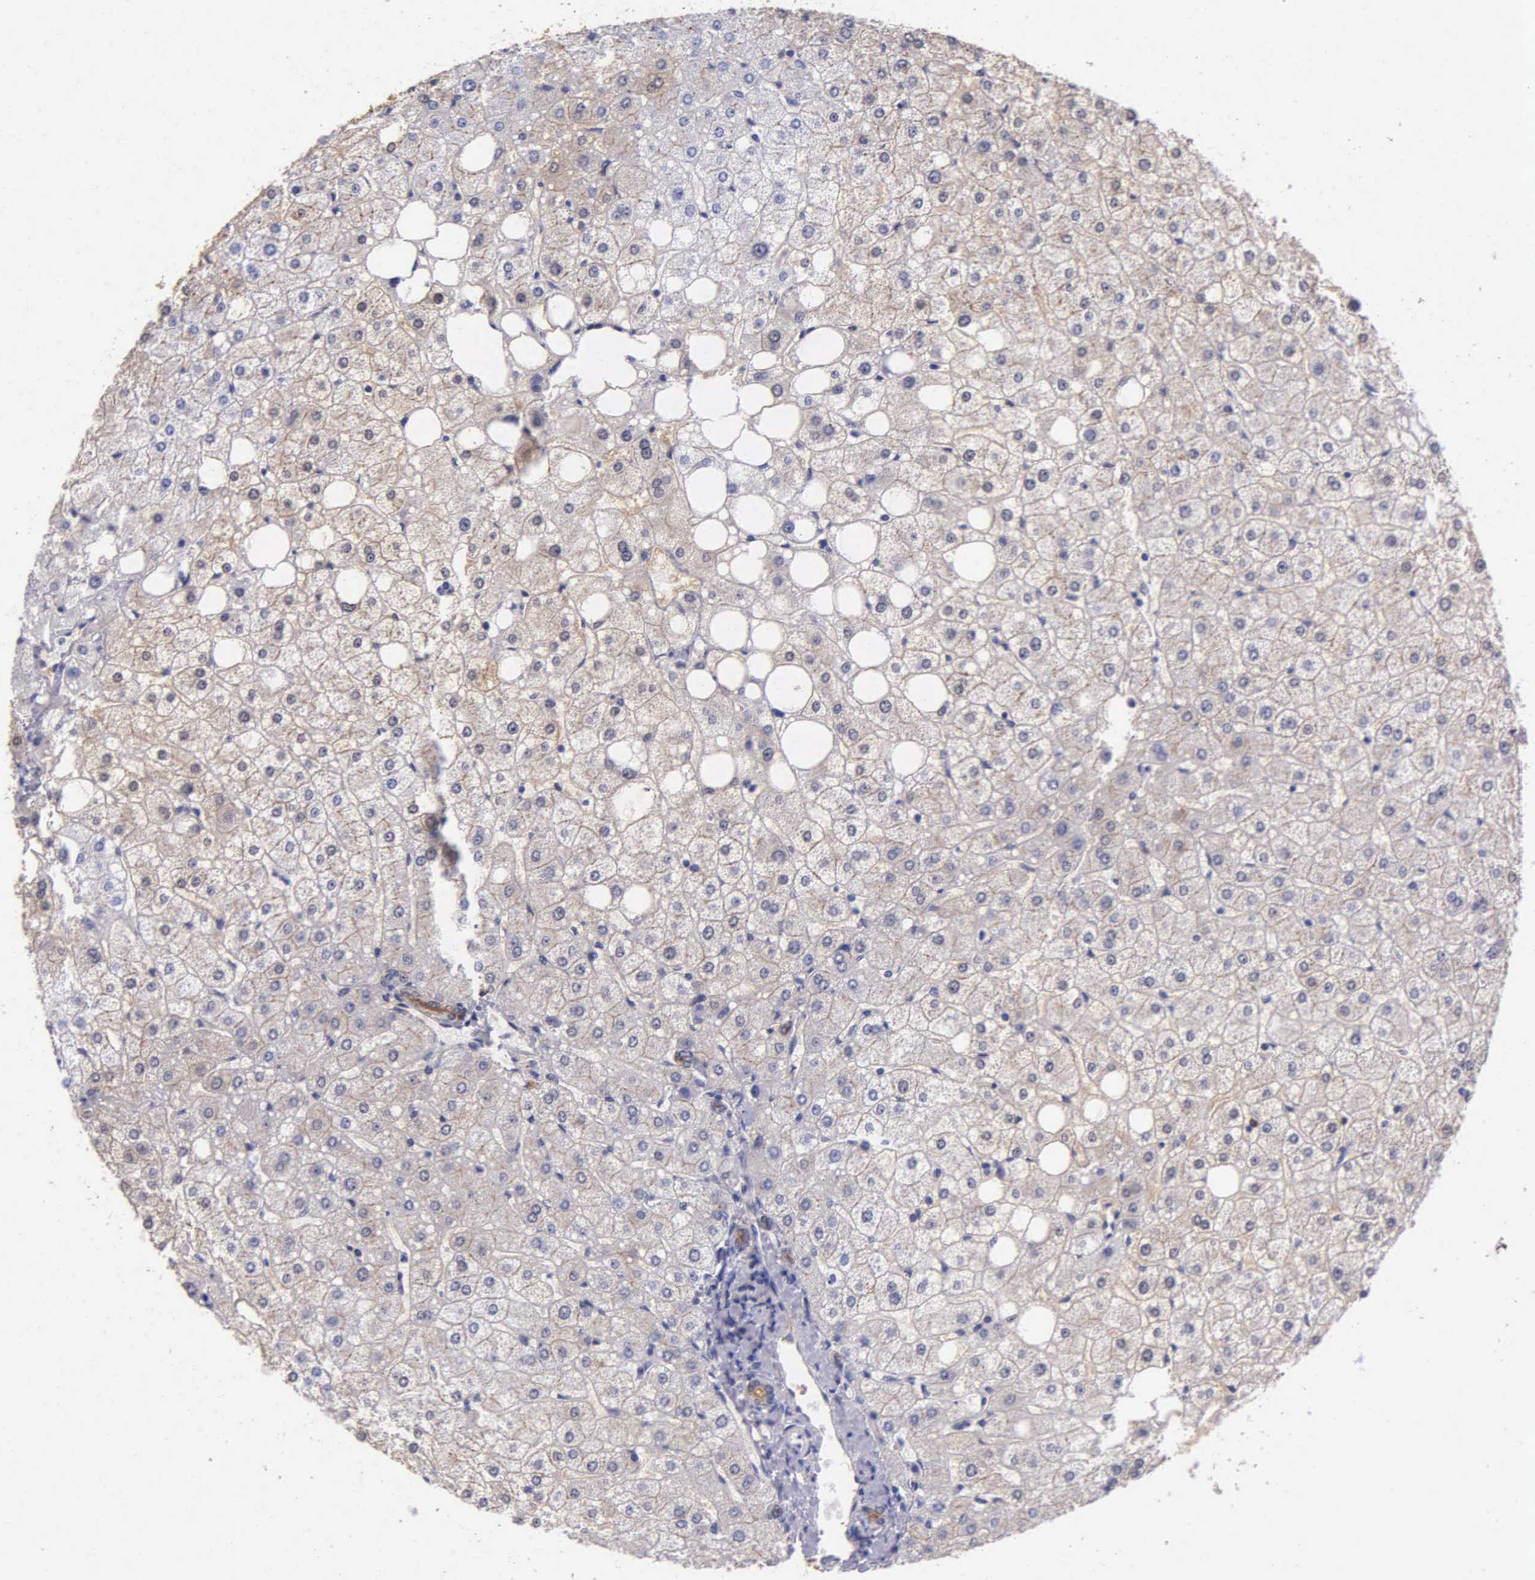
{"staining": {"intensity": "negative", "quantity": "none", "location": "none"}, "tissue": "liver", "cell_type": "Cholangiocytes", "image_type": "normal", "snomed": [{"axis": "morphology", "description": "Normal tissue, NOS"}, {"axis": "topography", "description": "Liver"}], "caption": "IHC of unremarkable liver reveals no staining in cholangiocytes.", "gene": "GSTT2B", "patient": {"sex": "male", "age": 35}}